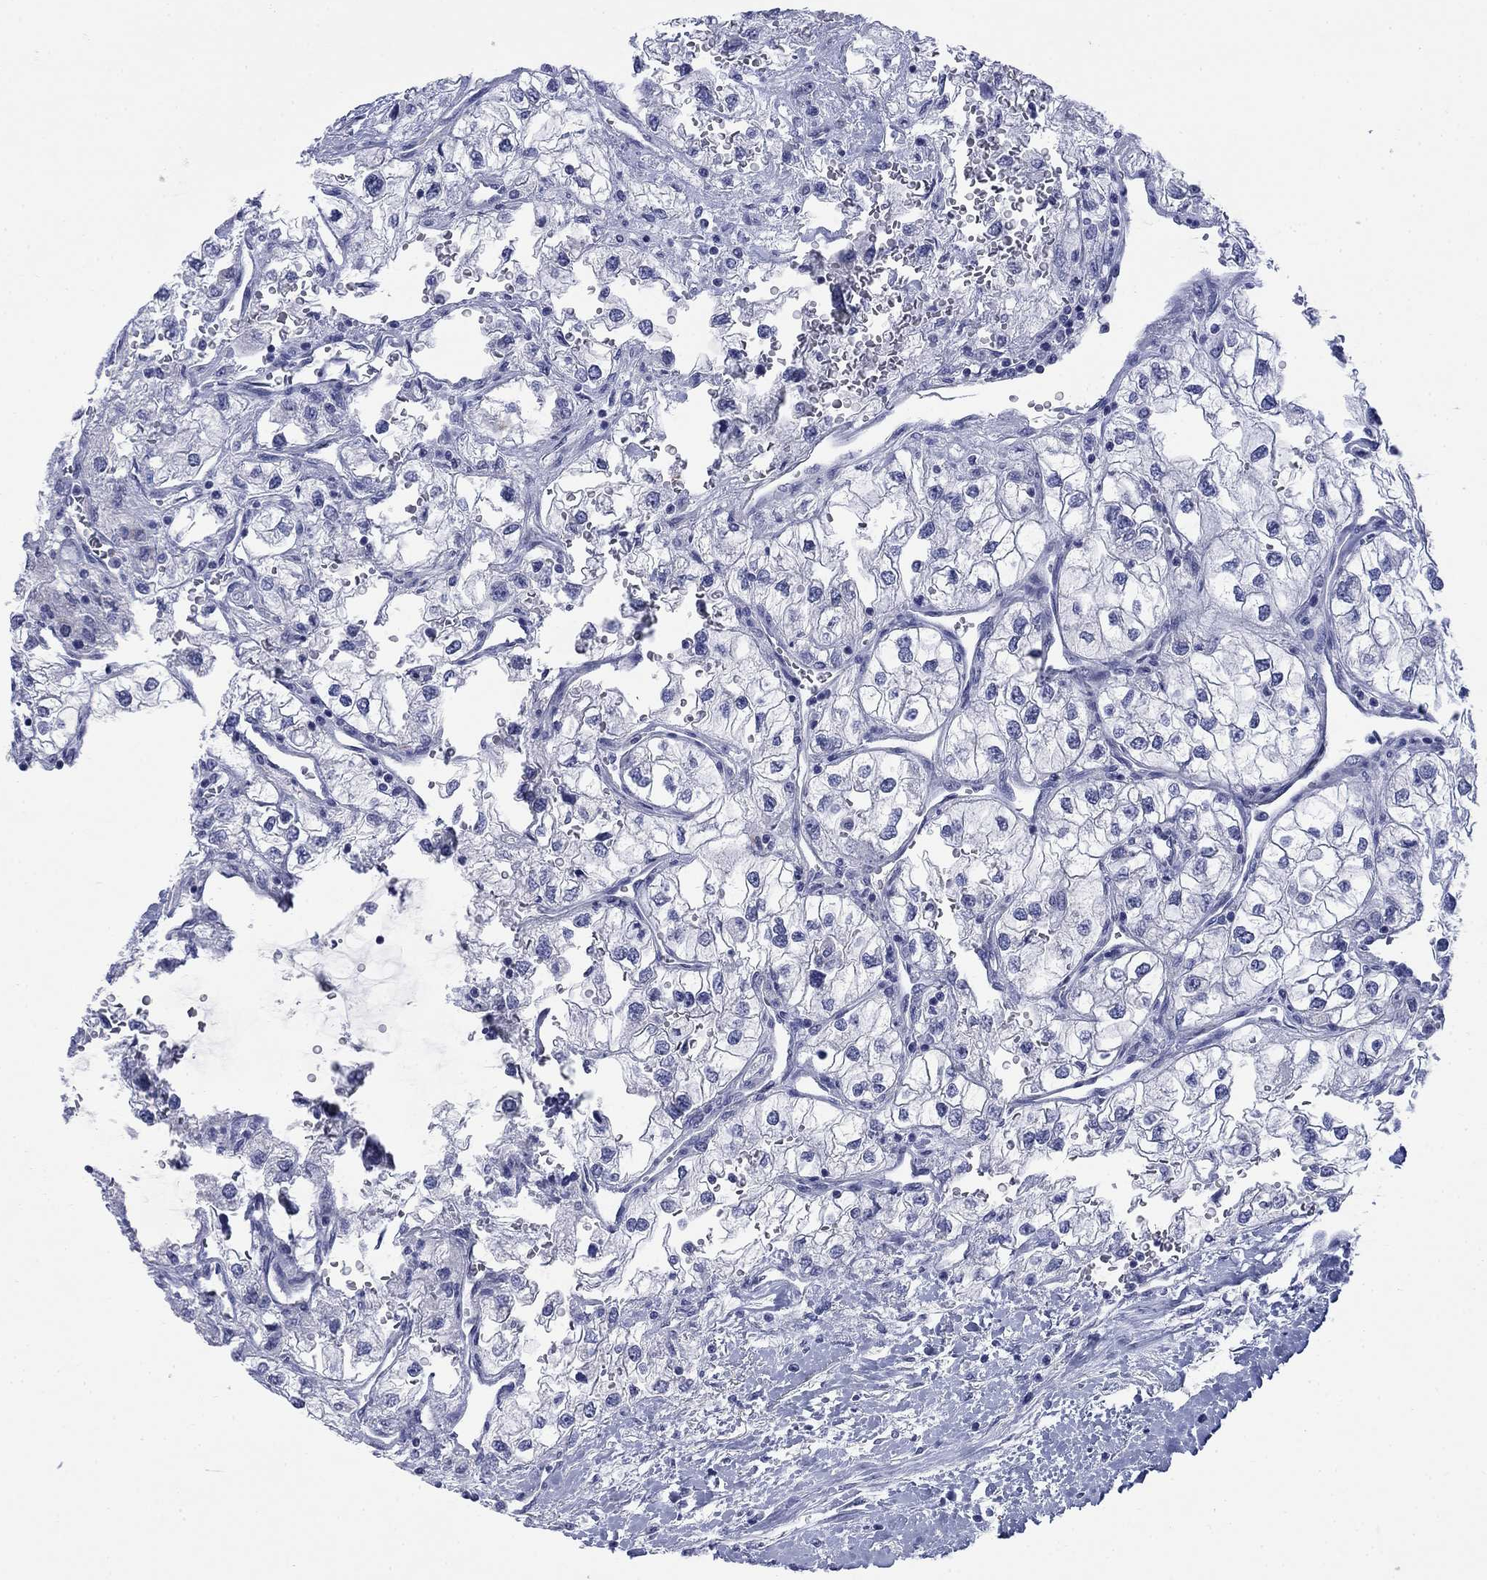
{"staining": {"intensity": "negative", "quantity": "none", "location": "none"}, "tissue": "renal cancer", "cell_type": "Tumor cells", "image_type": "cancer", "snomed": [{"axis": "morphology", "description": "Adenocarcinoma, NOS"}, {"axis": "topography", "description": "Kidney"}], "caption": "Renal cancer was stained to show a protein in brown. There is no significant positivity in tumor cells. (Immunohistochemistry, brightfield microscopy, high magnification).", "gene": "IGF2BP3", "patient": {"sex": "male", "age": 59}}